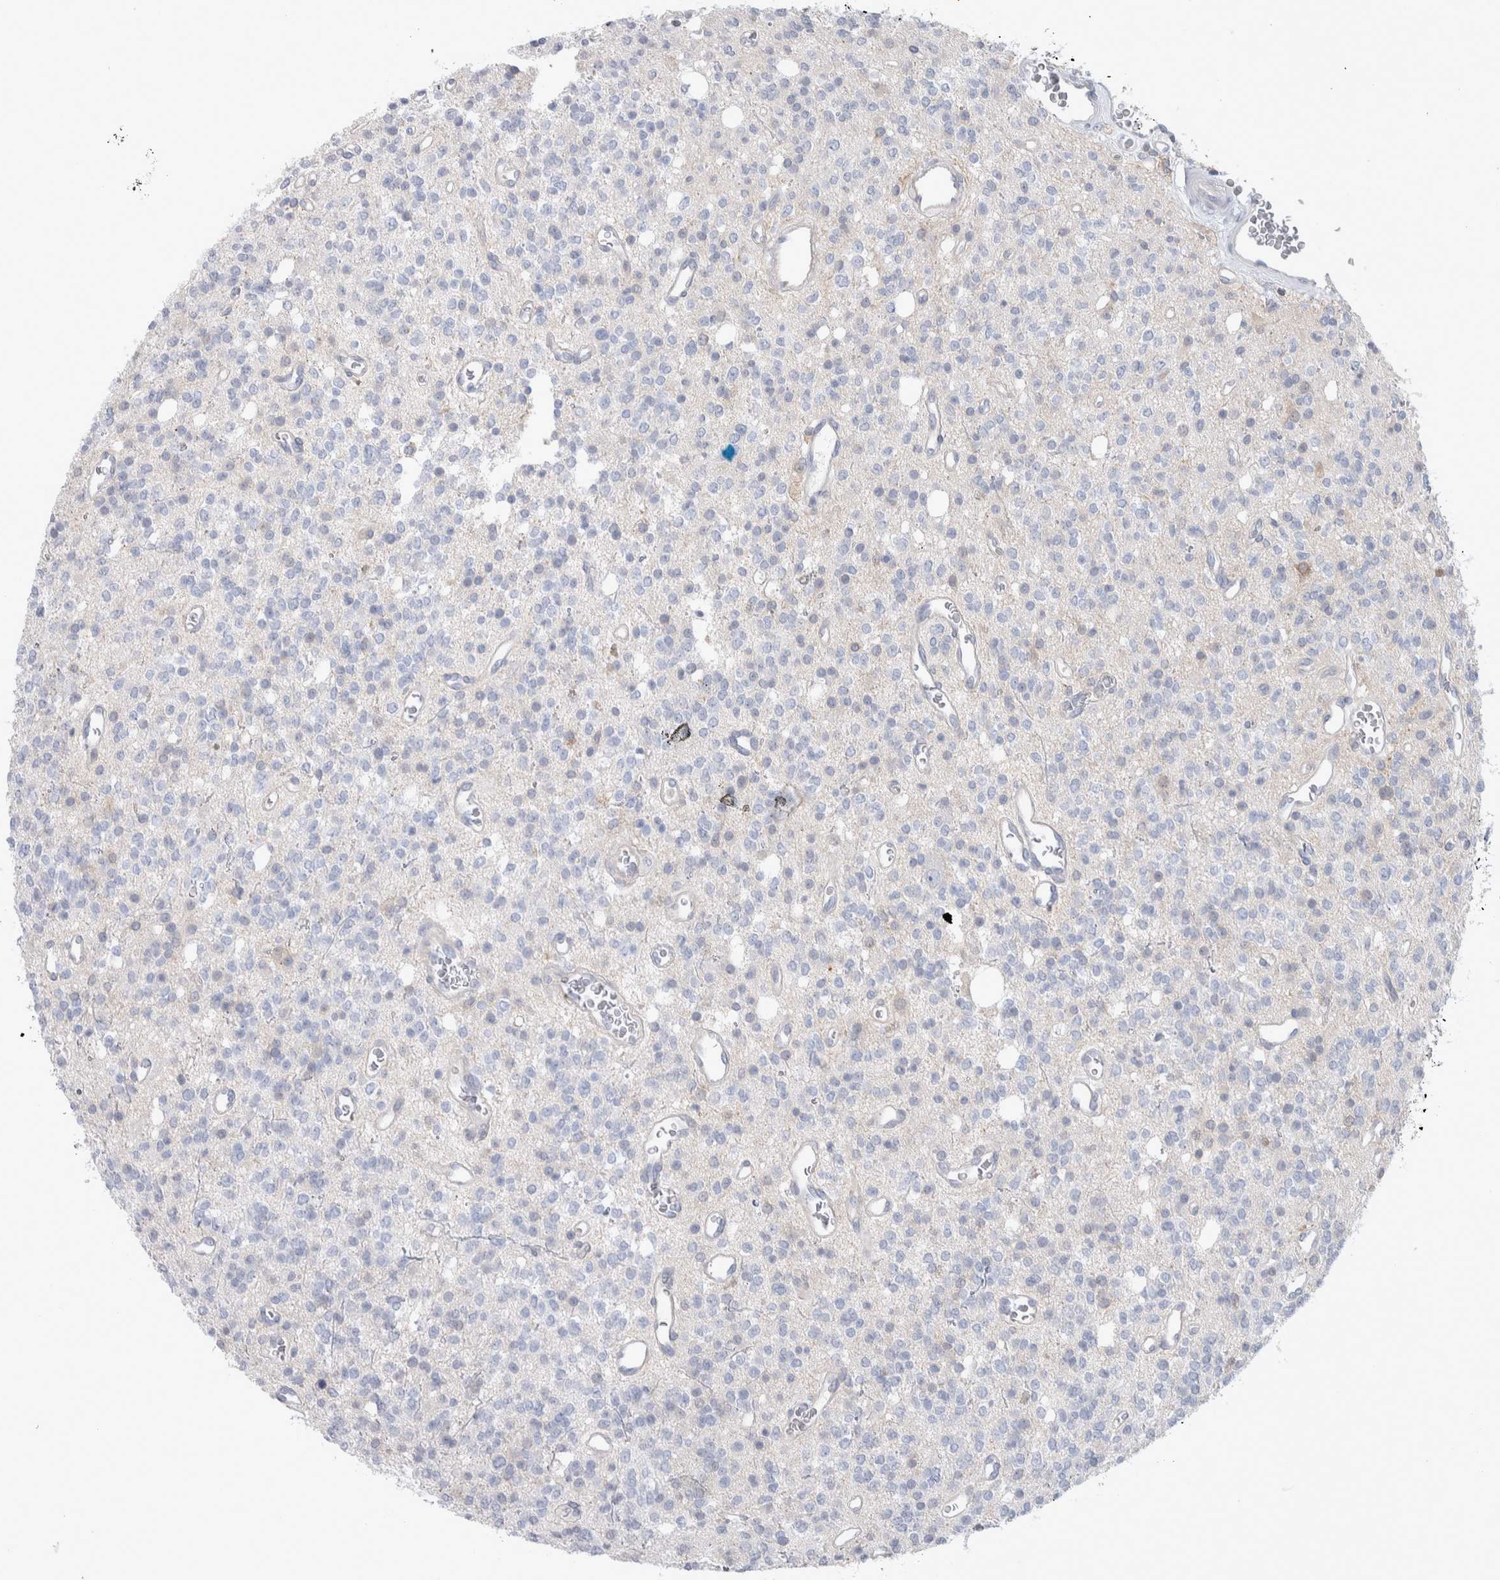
{"staining": {"intensity": "negative", "quantity": "none", "location": "none"}, "tissue": "glioma", "cell_type": "Tumor cells", "image_type": "cancer", "snomed": [{"axis": "morphology", "description": "Glioma, malignant, High grade"}, {"axis": "topography", "description": "Brain"}], "caption": "Histopathology image shows no protein staining in tumor cells of malignant glioma (high-grade) tissue.", "gene": "HTATIP2", "patient": {"sex": "male", "age": 34}}